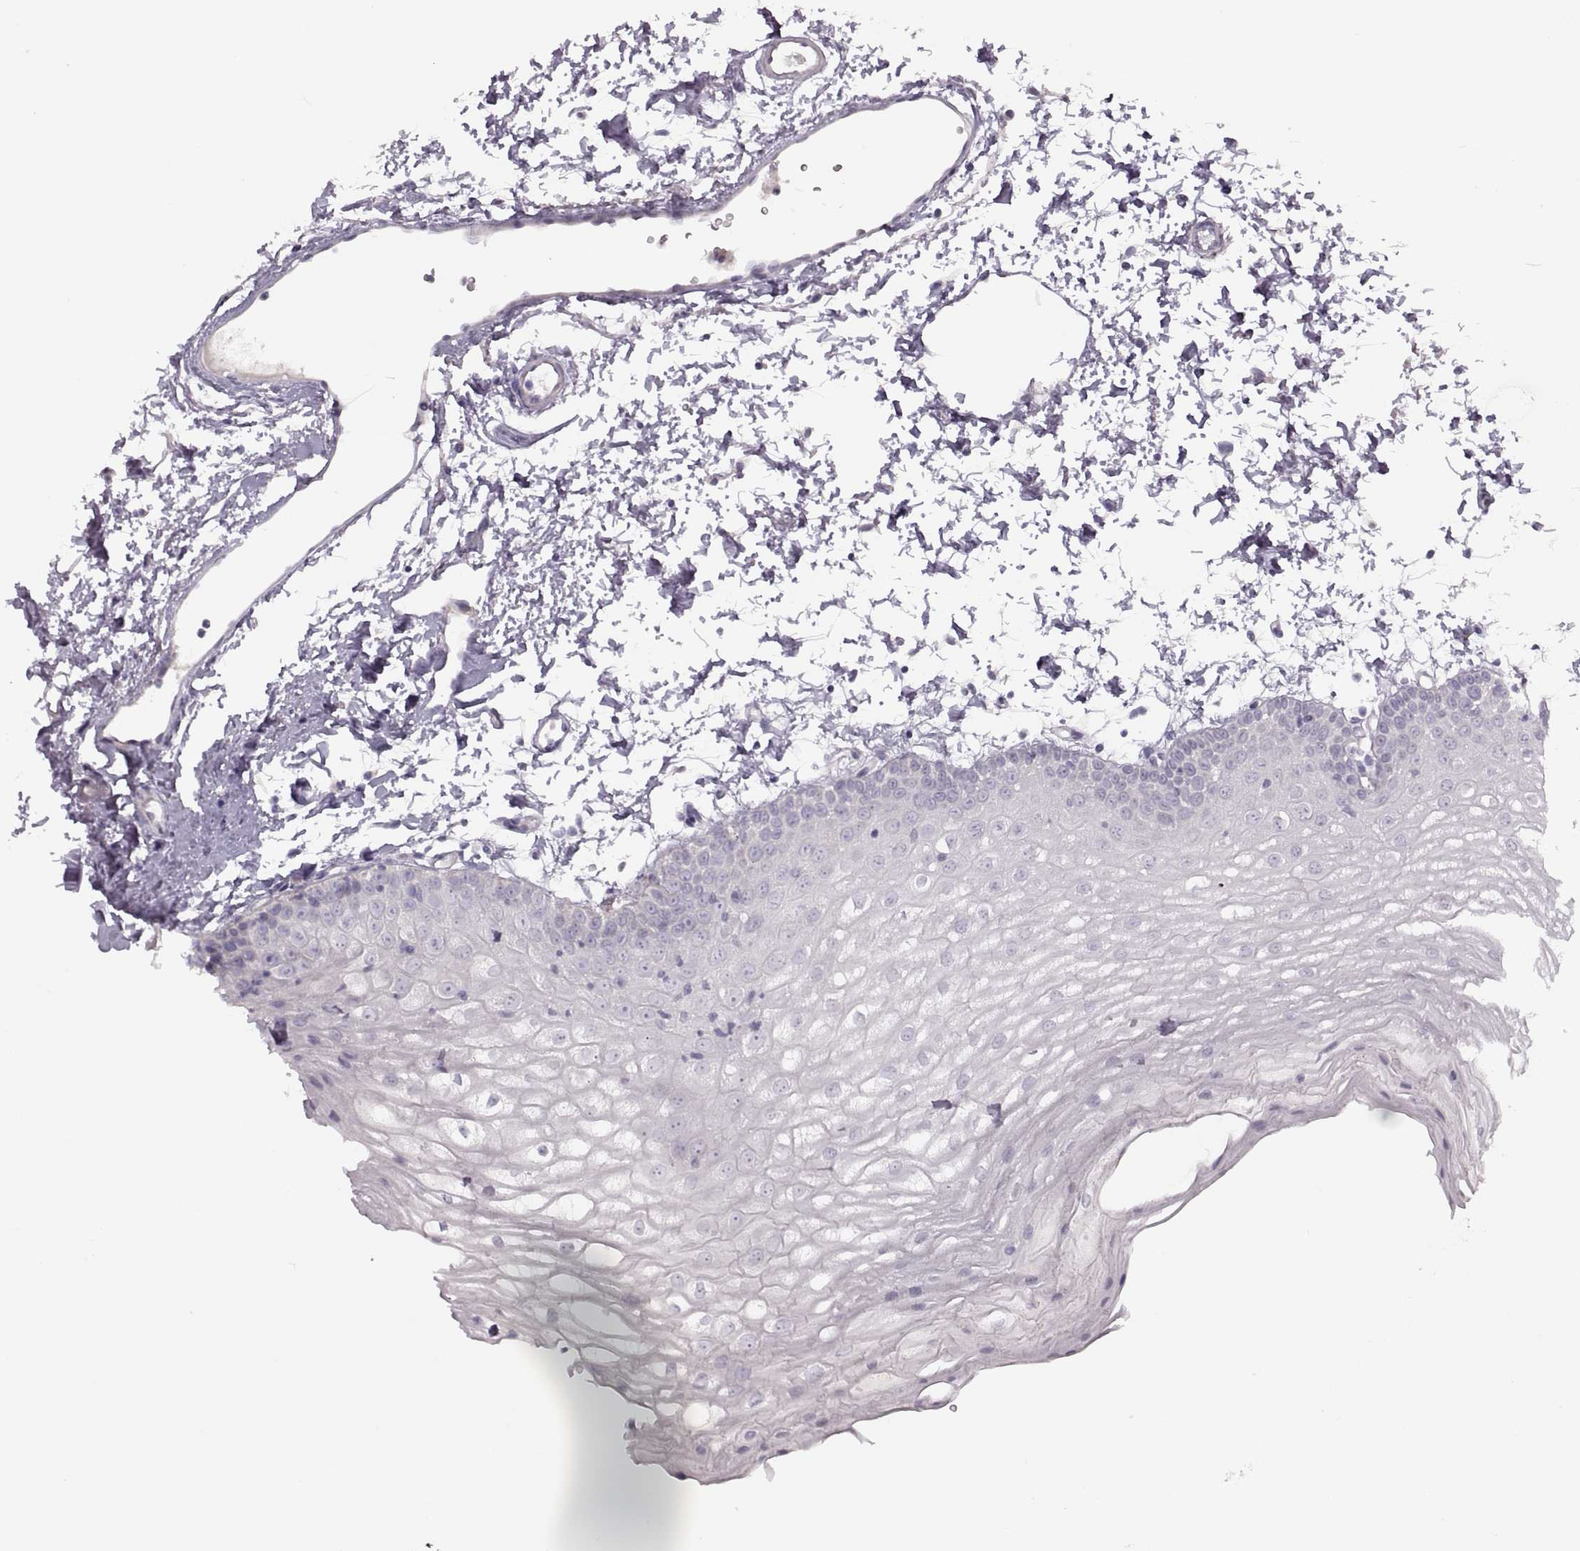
{"staining": {"intensity": "negative", "quantity": "none", "location": "none"}, "tissue": "oral mucosa", "cell_type": "Squamous epithelial cells", "image_type": "normal", "snomed": [{"axis": "morphology", "description": "Normal tissue, NOS"}, {"axis": "topography", "description": "Oral tissue"}], "caption": "Immunohistochemistry of normal oral mucosa shows no positivity in squamous epithelial cells.", "gene": "PIERCE1", "patient": {"sex": "male", "age": 72}}